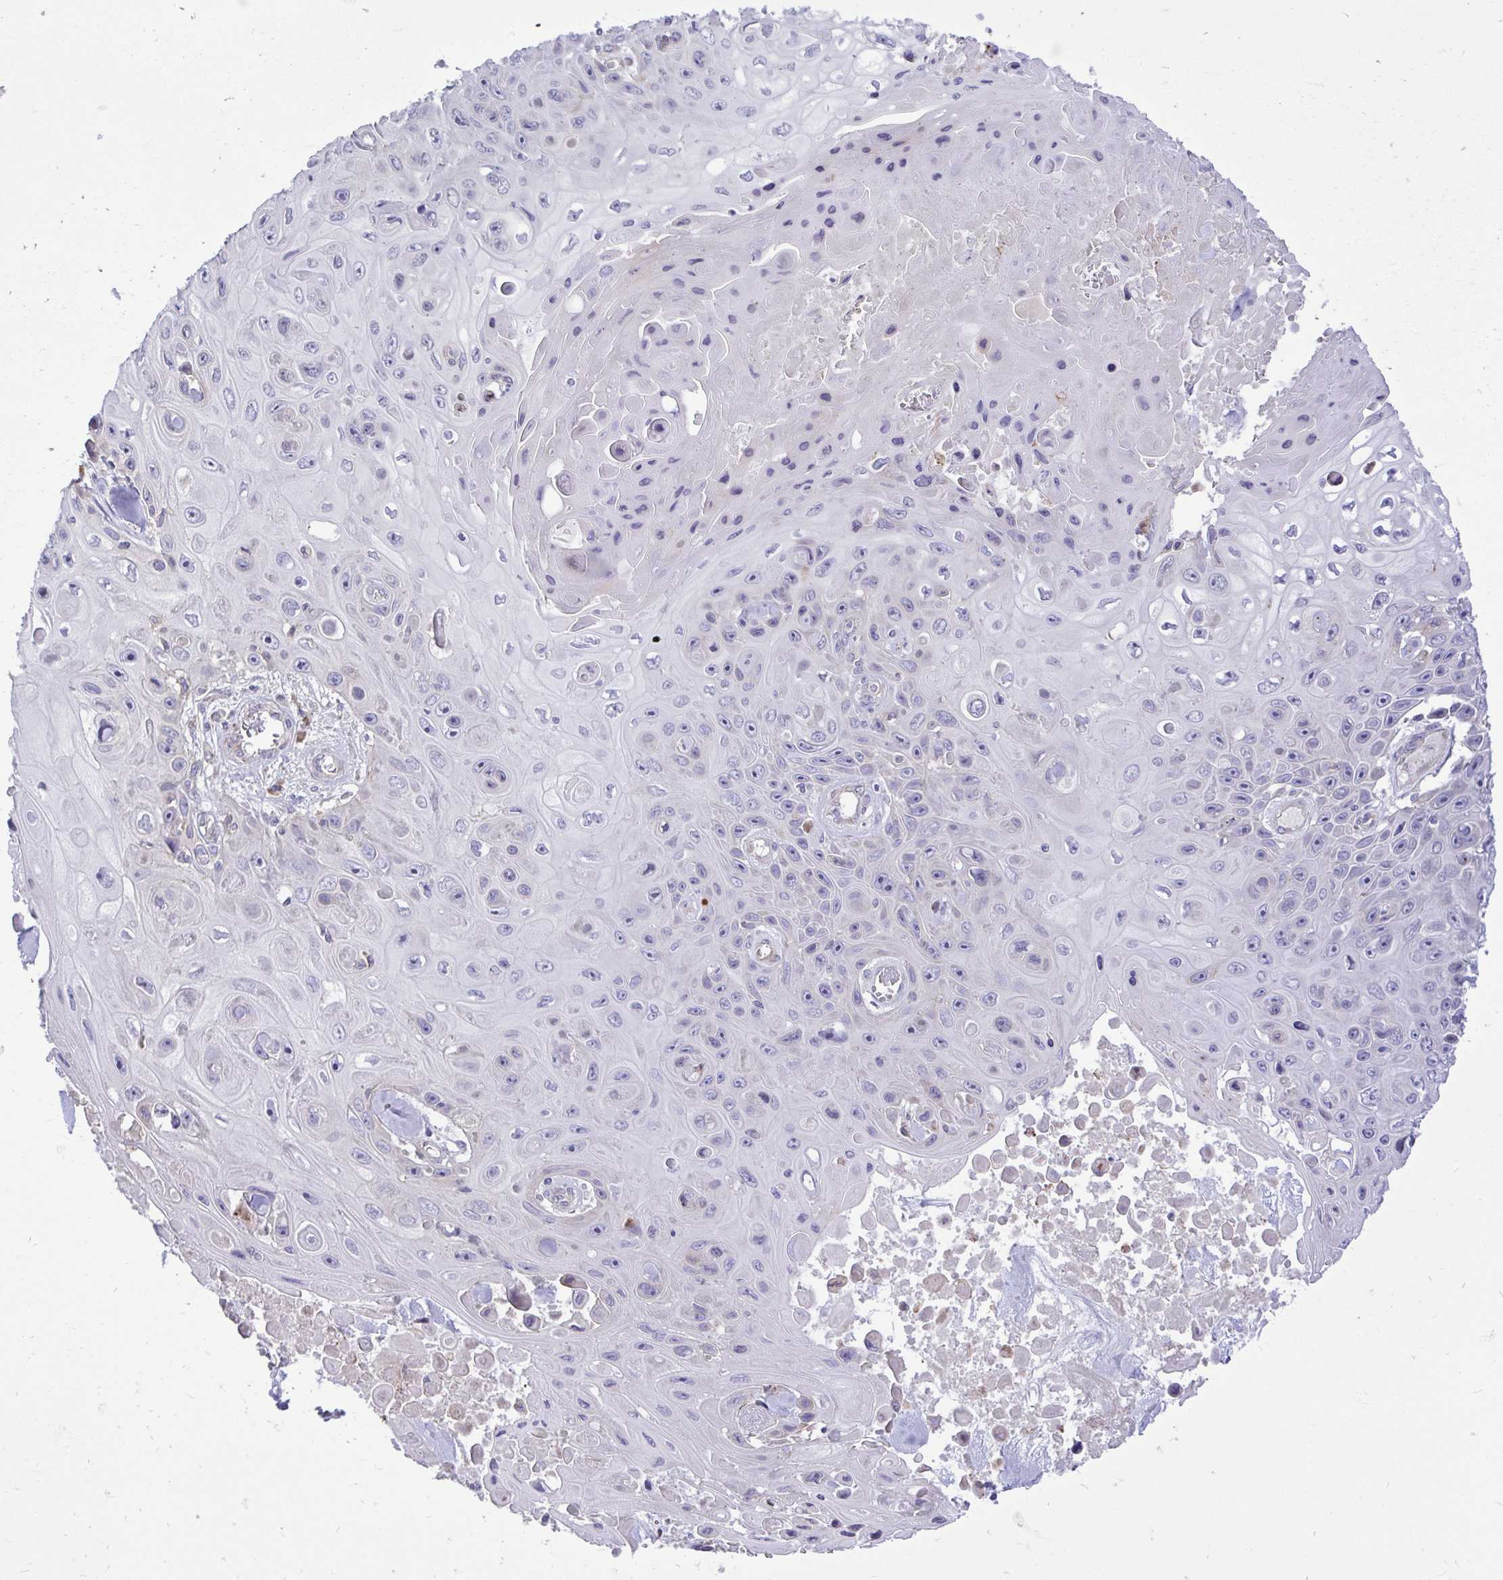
{"staining": {"intensity": "negative", "quantity": "none", "location": "none"}, "tissue": "skin cancer", "cell_type": "Tumor cells", "image_type": "cancer", "snomed": [{"axis": "morphology", "description": "Squamous cell carcinoma, NOS"}, {"axis": "topography", "description": "Skin"}], "caption": "This micrograph is of skin cancer stained with immunohistochemistry to label a protein in brown with the nuclei are counter-stained blue. There is no staining in tumor cells.", "gene": "METTL9", "patient": {"sex": "male", "age": 82}}